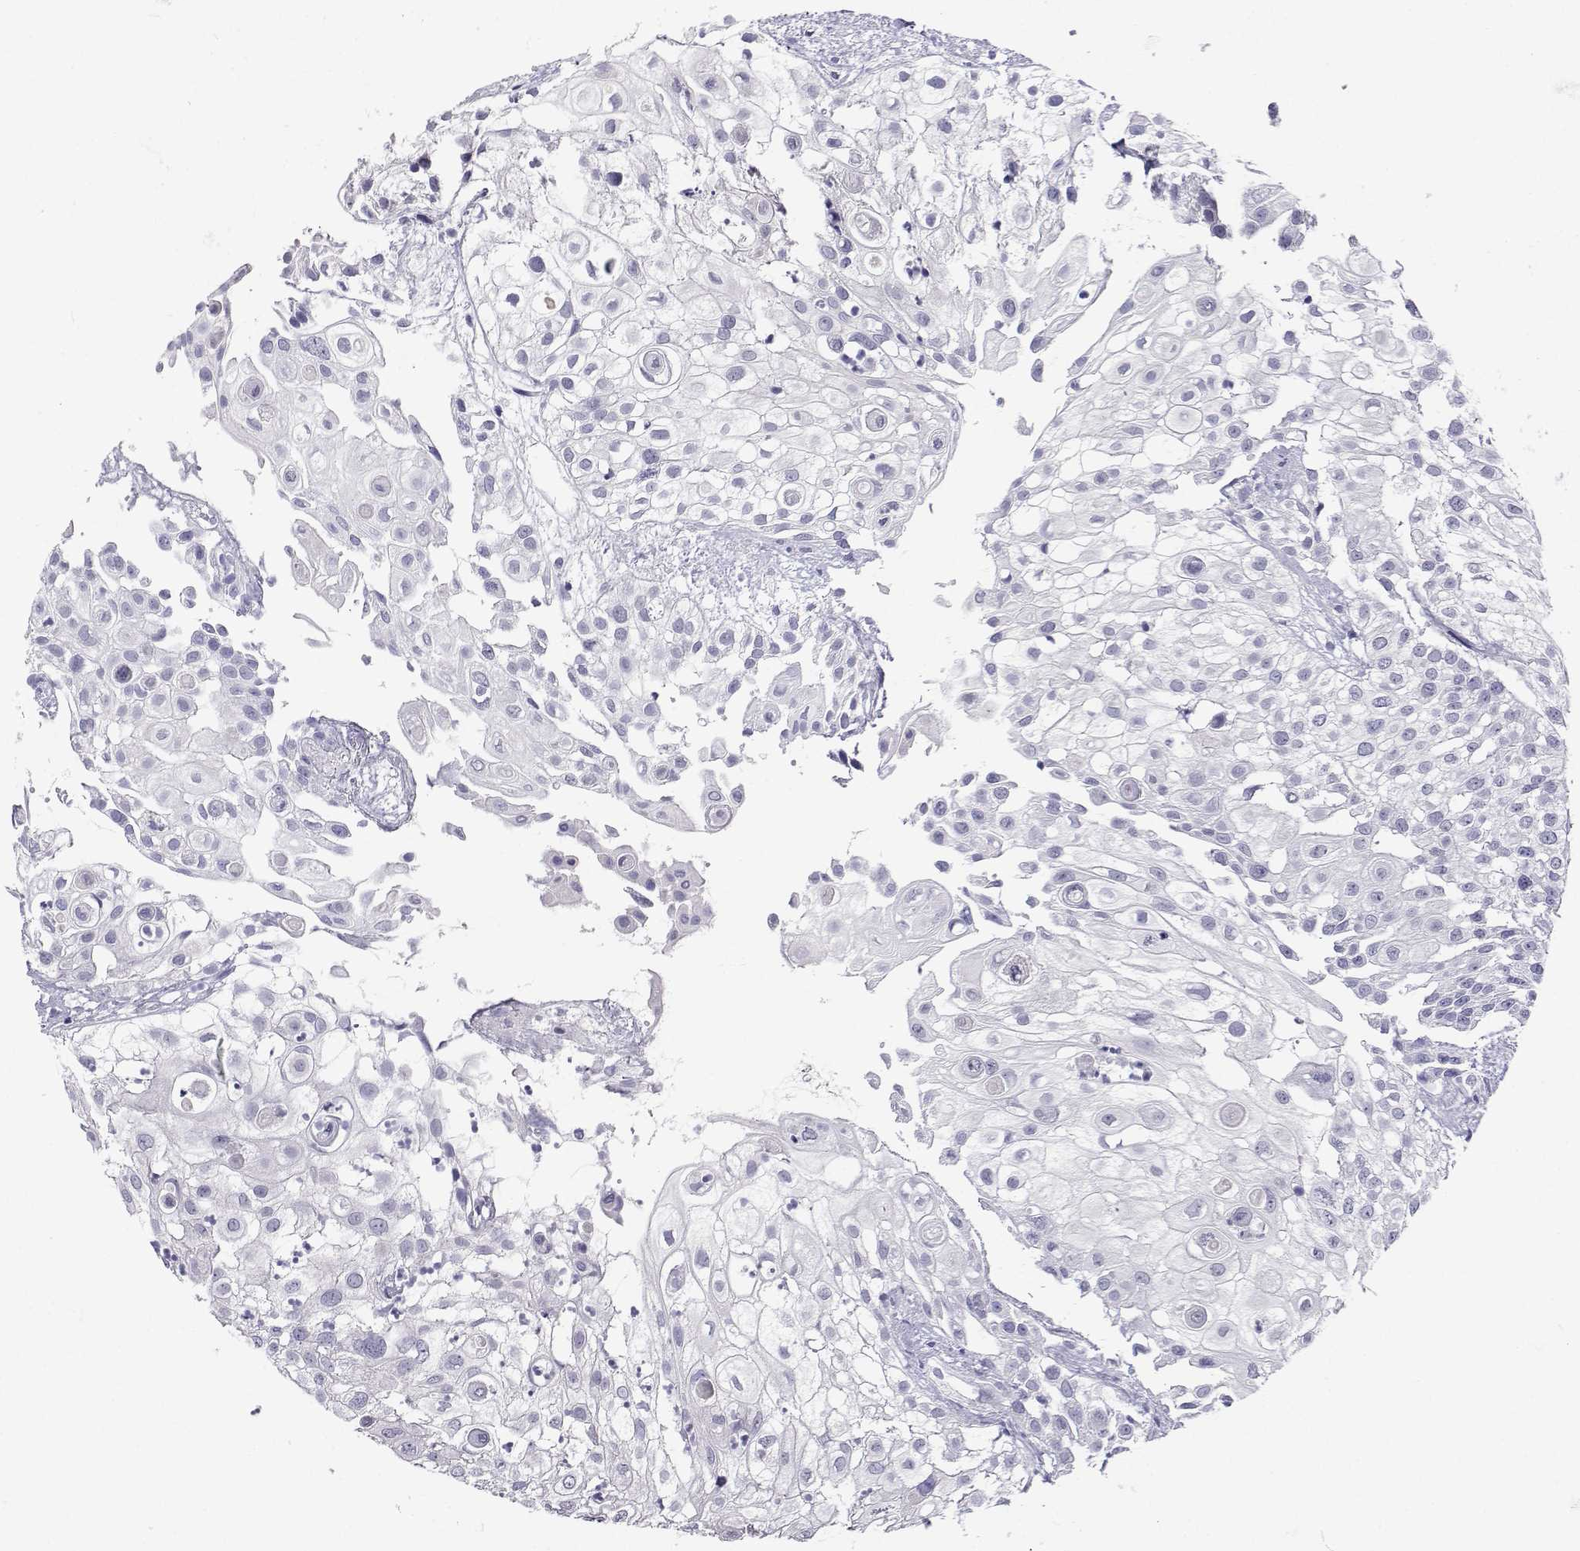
{"staining": {"intensity": "negative", "quantity": "none", "location": "none"}, "tissue": "urothelial cancer", "cell_type": "Tumor cells", "image_type": "cancer", "snomed": [{"axis": "morphology", "description": "Urothelial carcinoma, High grade"}, {"axis": "topography", "description": "Urinary bladder"}], "caption": "A high-resolution photomicrograph shows IHC staining of high-grade urothelial carcinoma, which shows no significant staining in tumor cells.", "gene": "SLC6A3", "patient": {"sex": "female", "age": 79}}